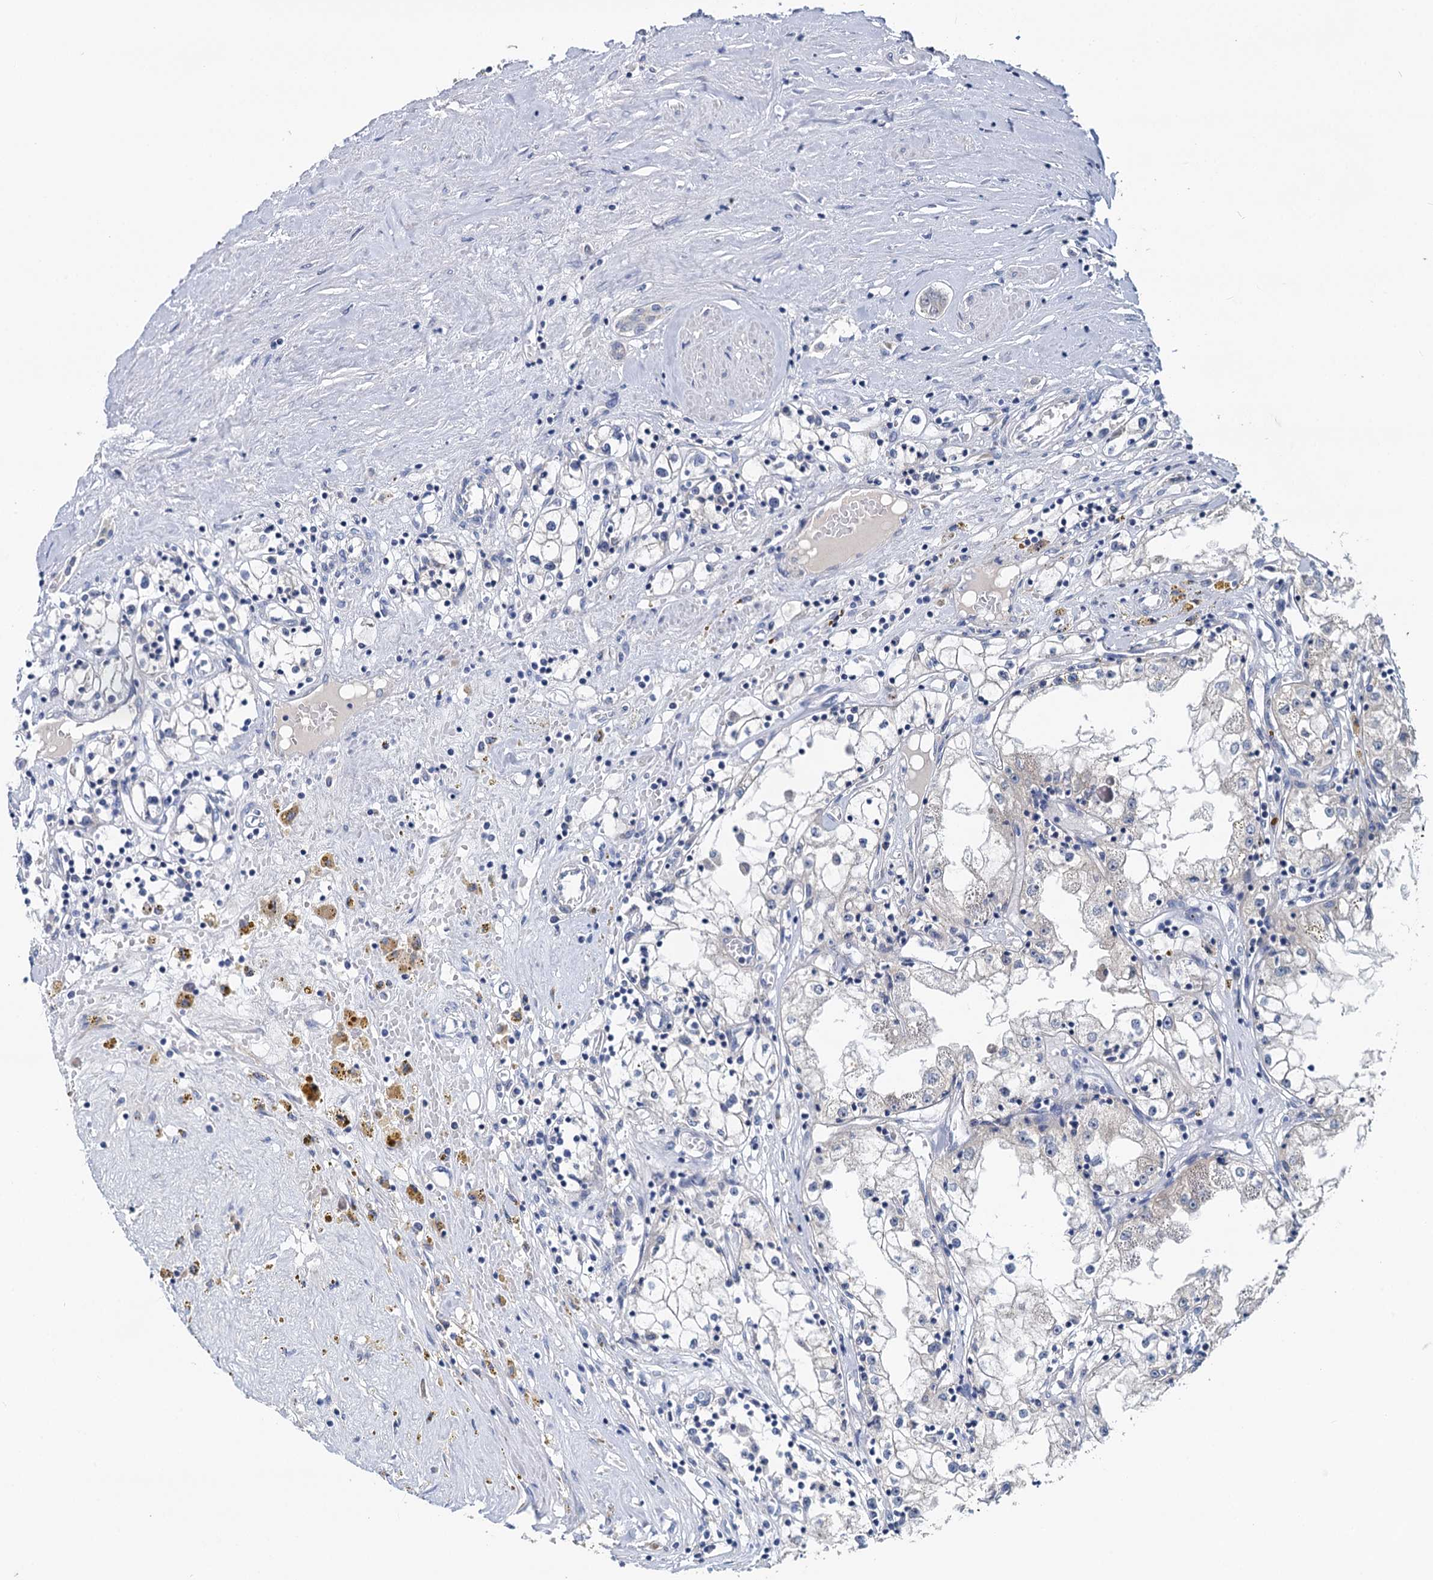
{"staining": {"intensity": "negative", "quantity": "none", "location": "none"}, "tissue": "renal cancer", "cell_type": "Tumor cells", "image_type": "cancer", "snomed": [{"axis": "morphology", "description": "Adenocarcinoma, NOS"}, {"axis": "topography", "description": "Kidney"}], "caption": "A histopathology image of adenocarcinoma (renal) stained for a protein demonstrates no brown staining in tumor cells.", "gene": "ANKRD42", "patient": {"sex": "male", "age": 56}}